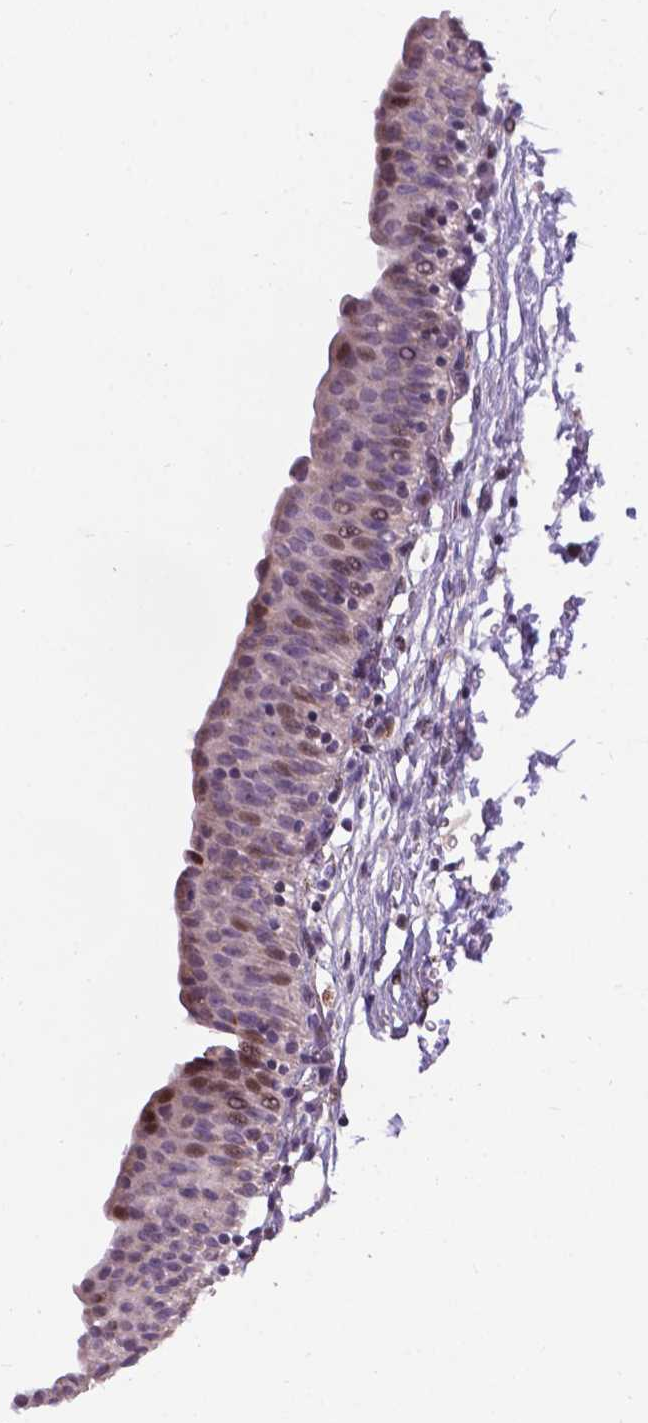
{"staining": {"intensity": "weak", "quantity": "<25%", "location": "nuclear"}, "tissue": "urinary bladder", "cell_type": "Urothelial cells", "image_type": "normal", "snomed": [{"axis": "morphology", "description": "Normal tissue, NOS"}, {"axis": "topography", "description": "Urinary bladder"}], "caption": "Urinary bladder stained for a protein using immunohistochemistry (IHC) demonstrates no positivity urothelial cells.", "gene": "SMAD2", "patient": {"sex": "male", "age": 56}}